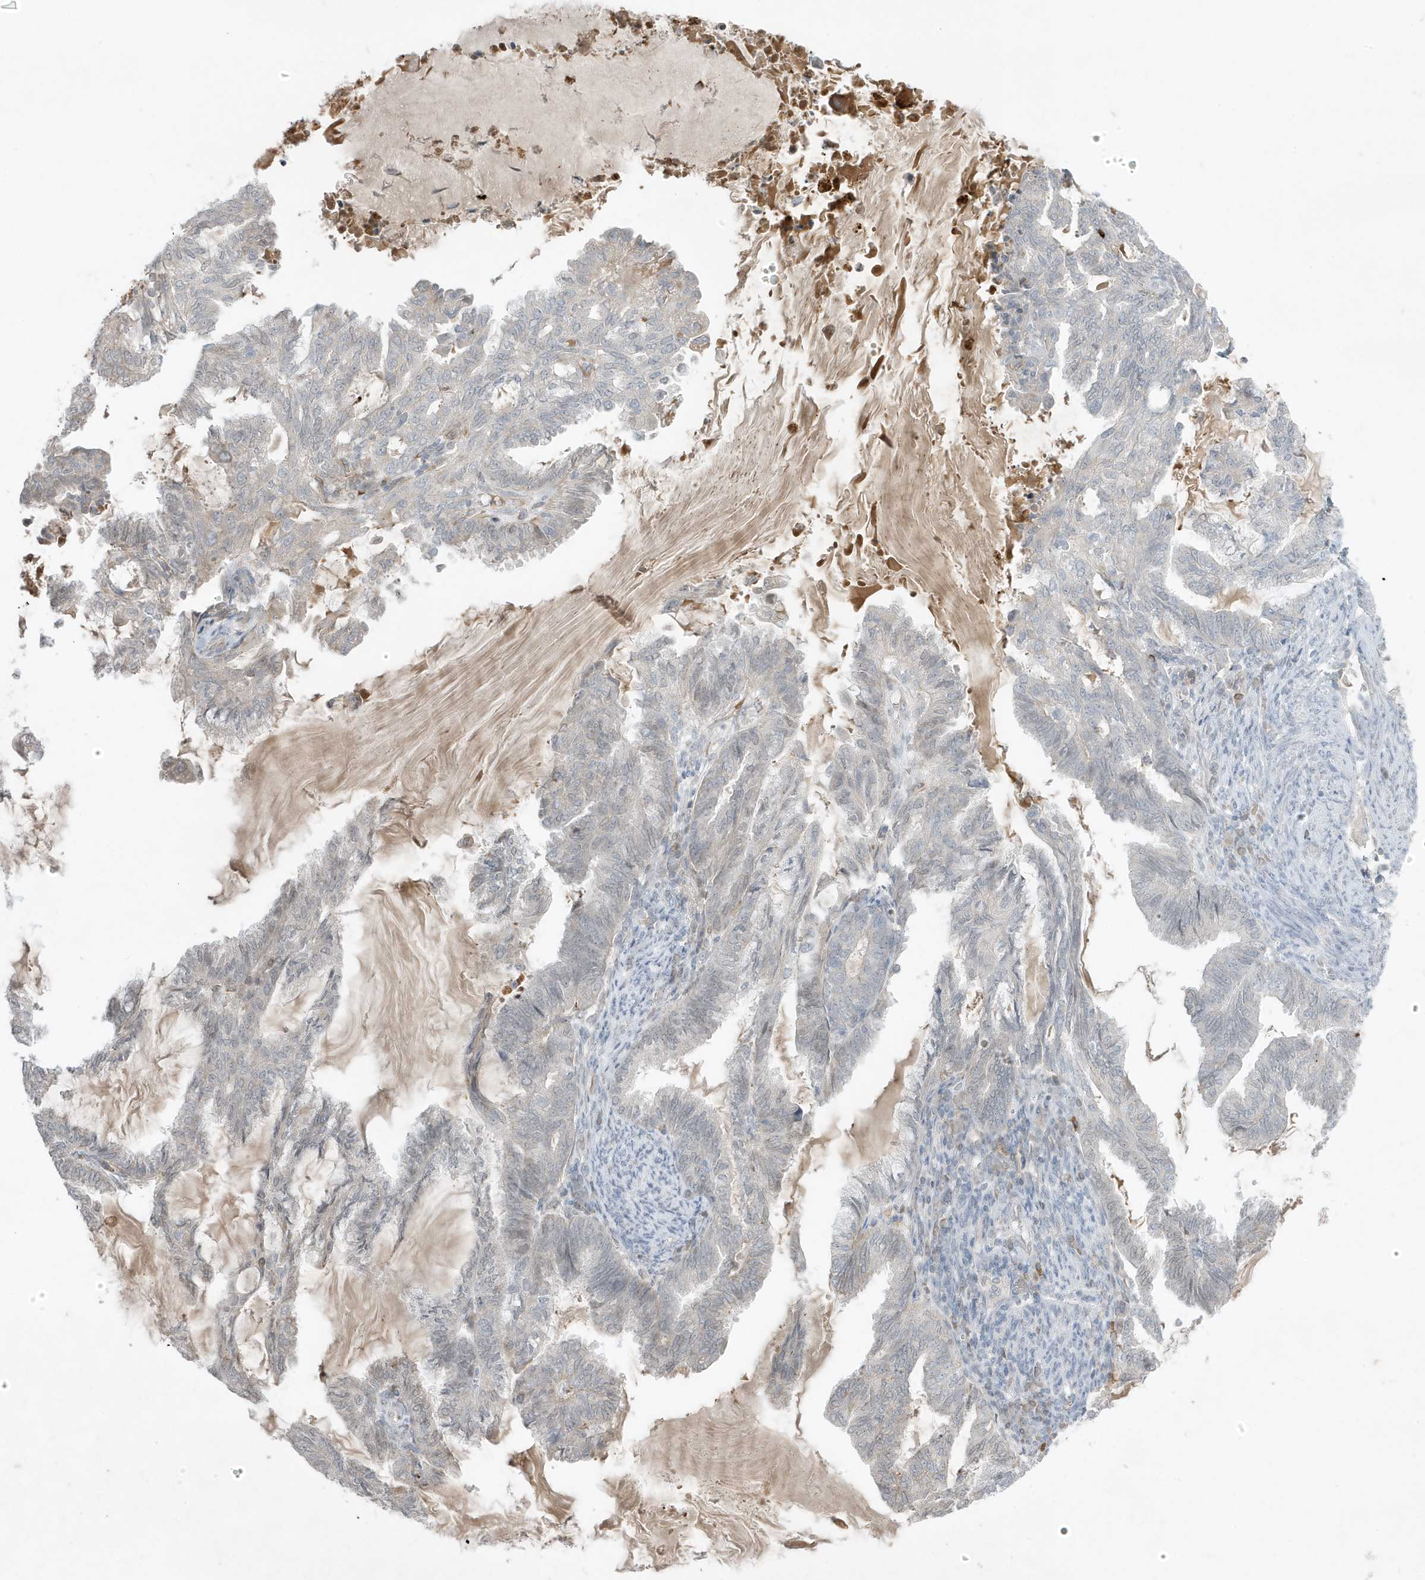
{"staining": {"intensity": "negative", "quantity": "none", "location": "none"}, "tissue": "endometrial cancer", "cell_type": "Tumor cells", "image_type": "cancer", "snomed": [{"axis": "morphology", "description": "Adenocarcinoma, NOS"}, {"axis": "topography", "description": "Endometrium"}], "caption": "This is a histopathology image of immunohistochemistry staining of adenocarcinoma (endometrial), which shows no staining in tumor cells.", "gene": "FNDC1", "patient": {"sex": "female", "age": 86}}